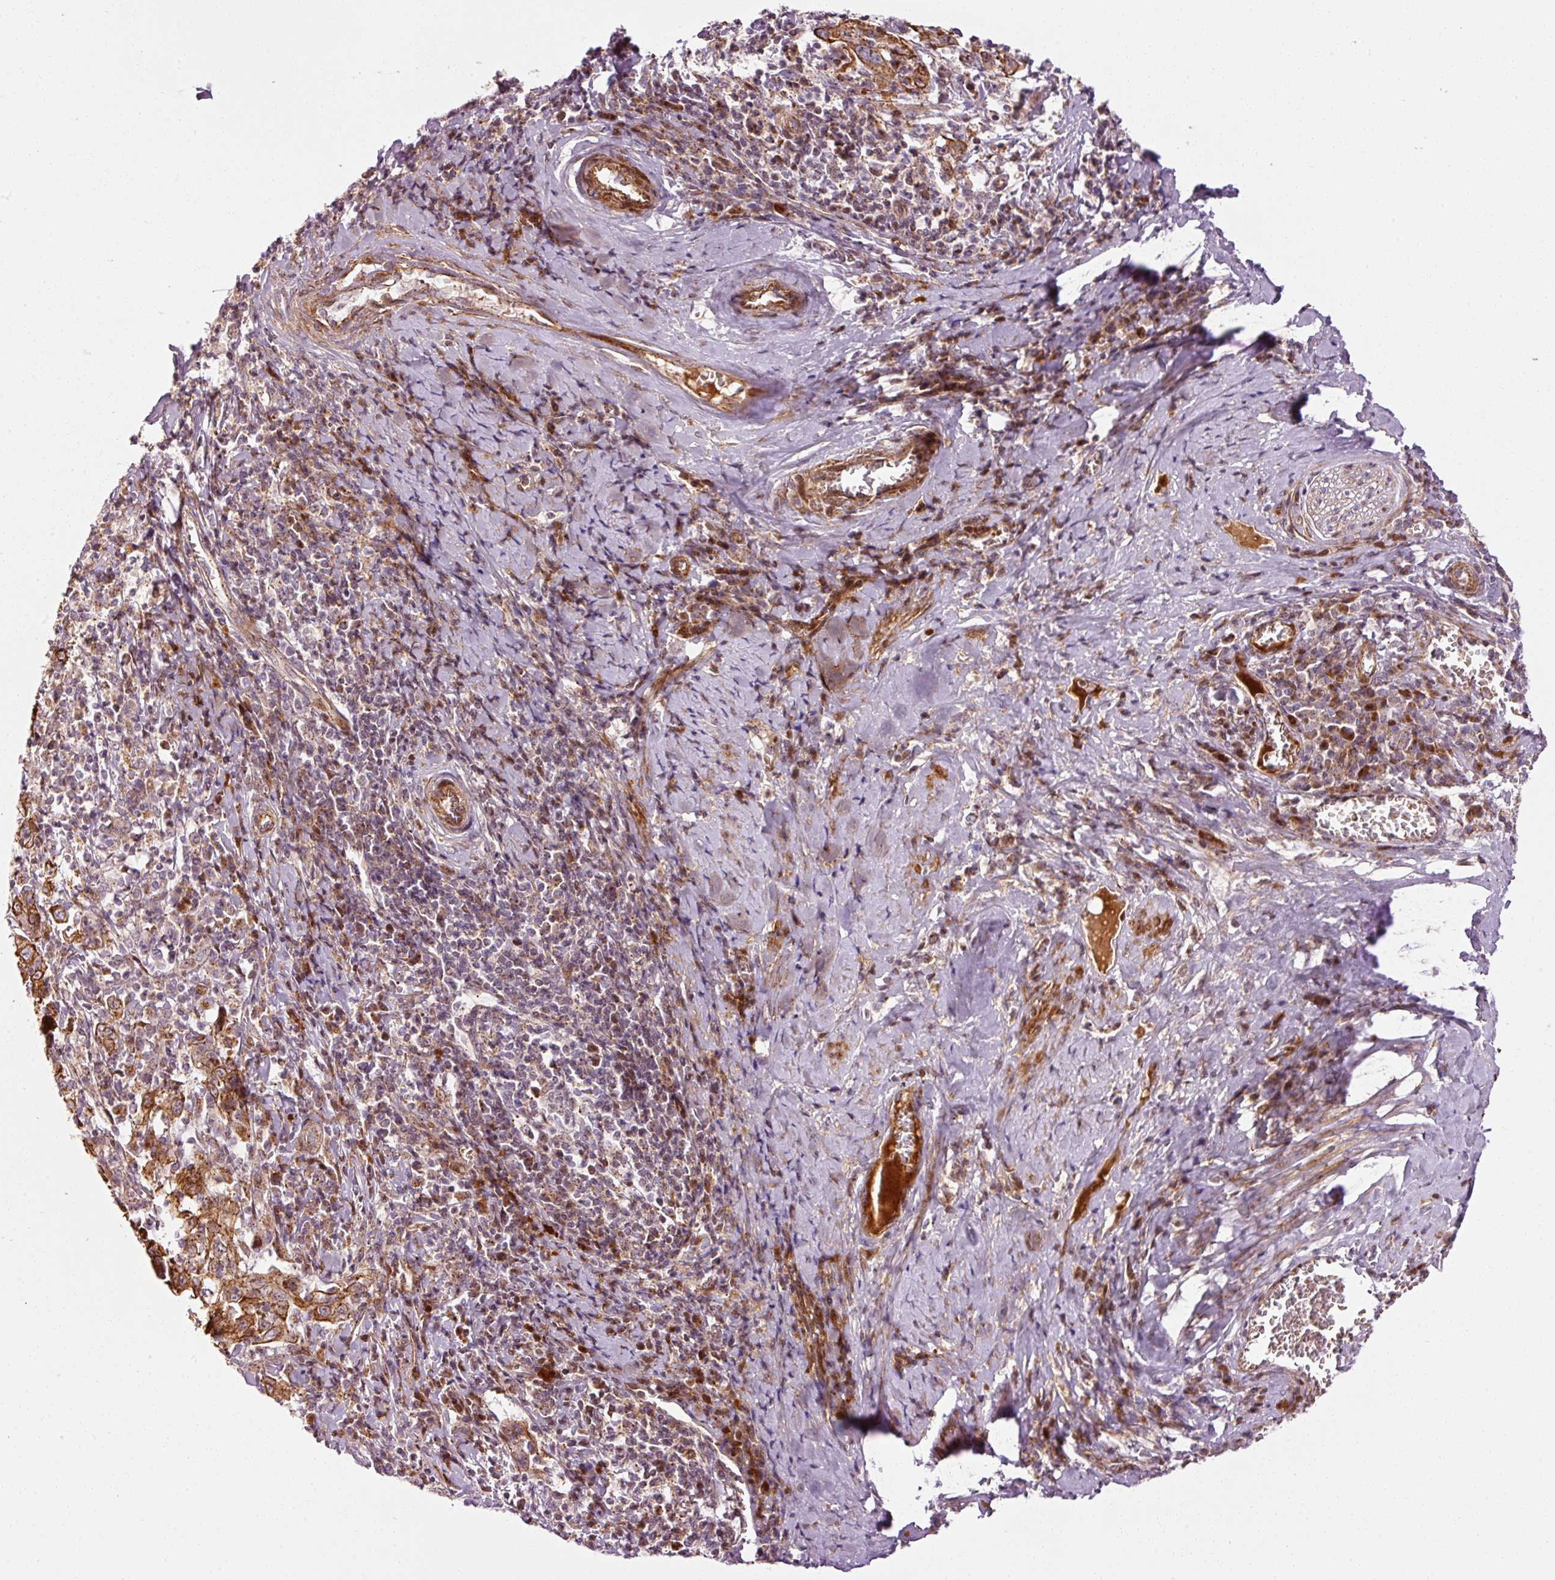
{"staining": {"intensity": "strong", "quantity": ">75%", "location": "cytoplasmic/membranous"}, "tissue": "cervical cancer", "cell_type": "Tumor cells", "image_type": "cancer", "snomed": [{"axis": "morphology", "description": "Squamous cell carcinoma, NOS"}, {"axis": "topography", "description": "Cervix"}], "caption": "Immunohistochemistry (DAB) staining of human cervical cancer (squamous cell carcinoma) exhibits strong cytoplasmic/membranous protein staining in approximately >75% of tumor cells.", "gene": "ANKRD20A1", "patient": {"sex": "female", "age": 46}}